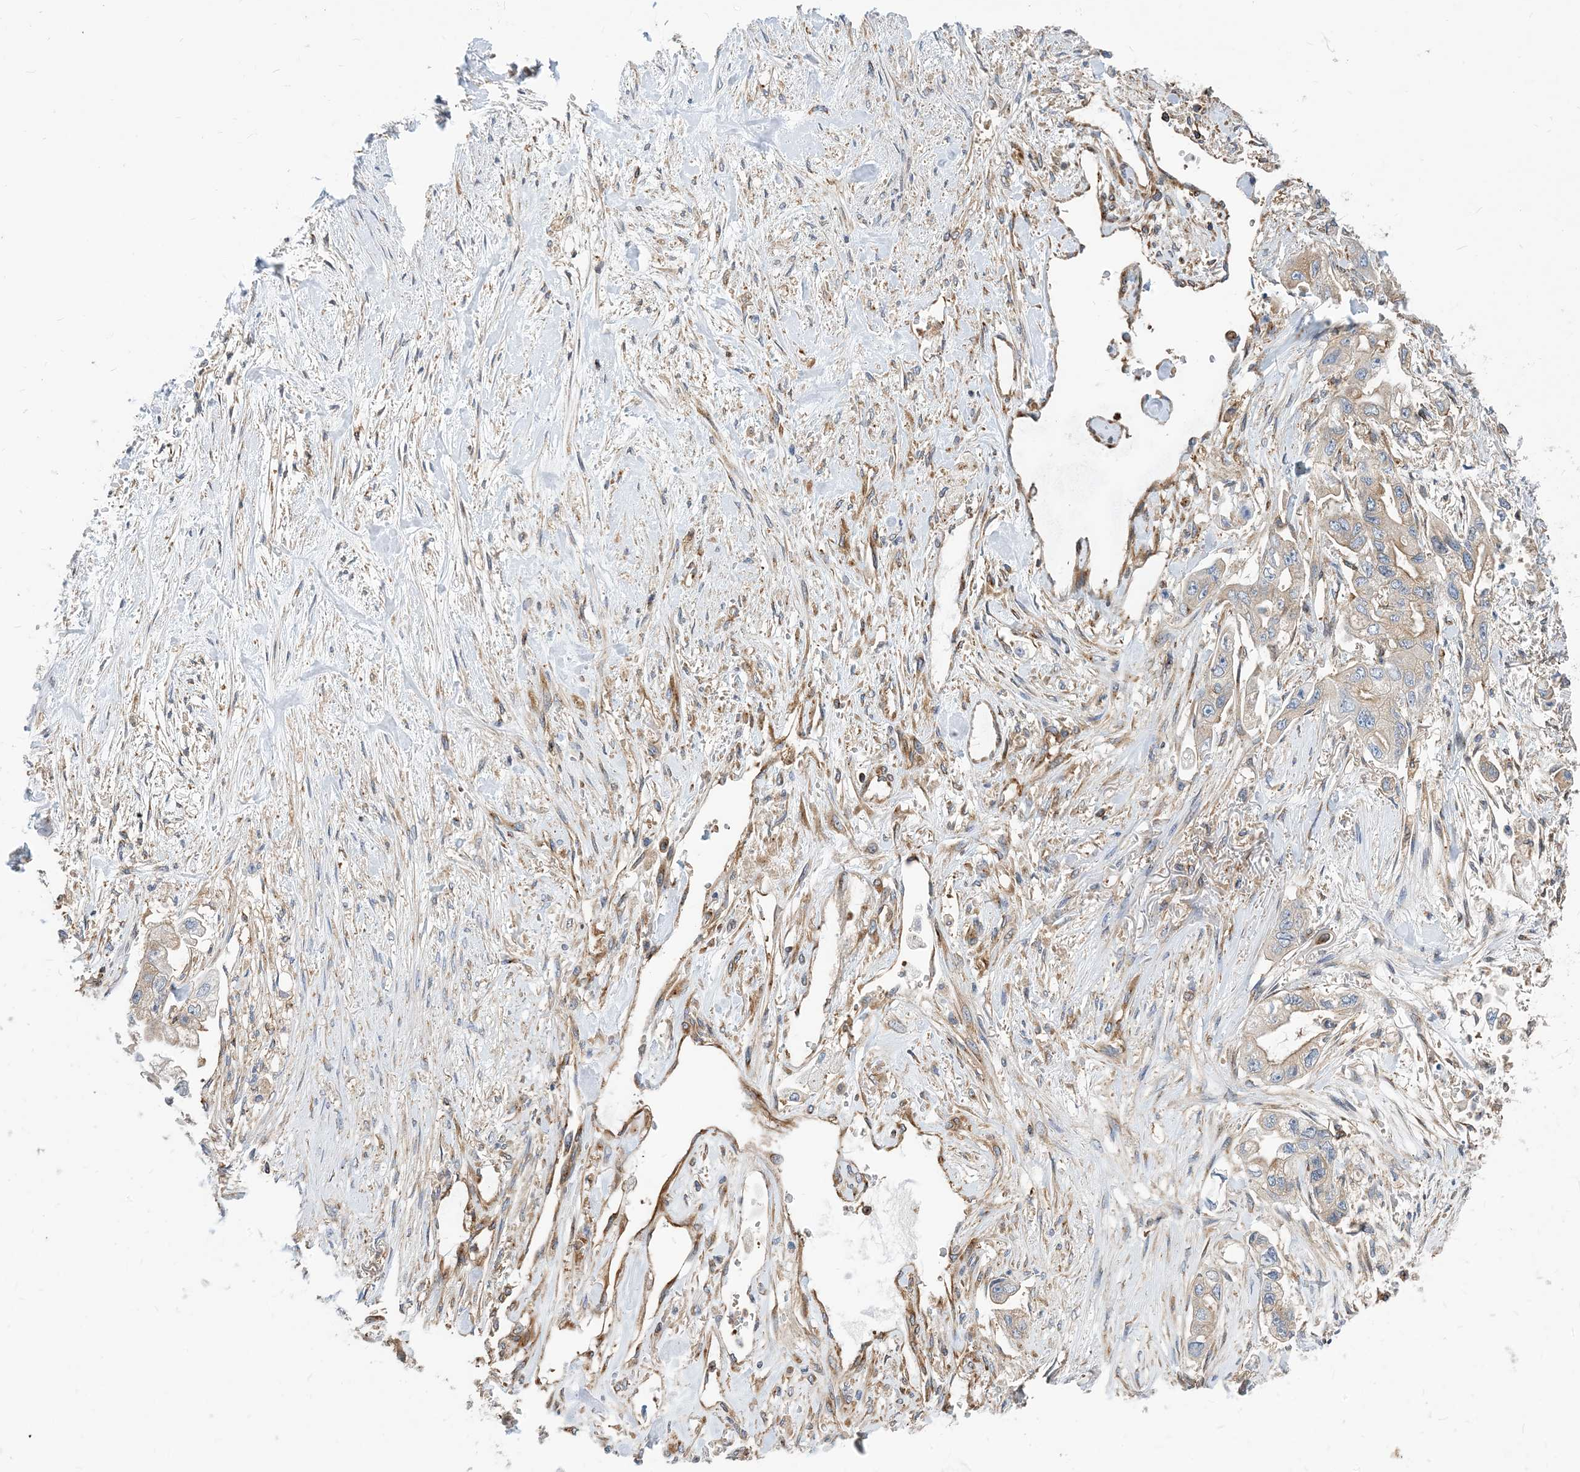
{"staining": {"intensity": "negative", "quantity": "none", "location": "none"}, "tissue": "stomach cancer", "cell_type": "Tumor cells", "image_type": "cancer", "snomed": [{"axis": "morphology", "description": "Adenocarcinoma, NOS"}, {"axis": "topography", "description": "Stomach"}], "caption": "Tumor cells are negative for brown protein staining in adenocarcinoma (stomach). (DAB IHC visualized using brightfield microscopy, high magnification).", "gene": "DYNC1LI1", "patient": {"sex": "male", "age": 62}}